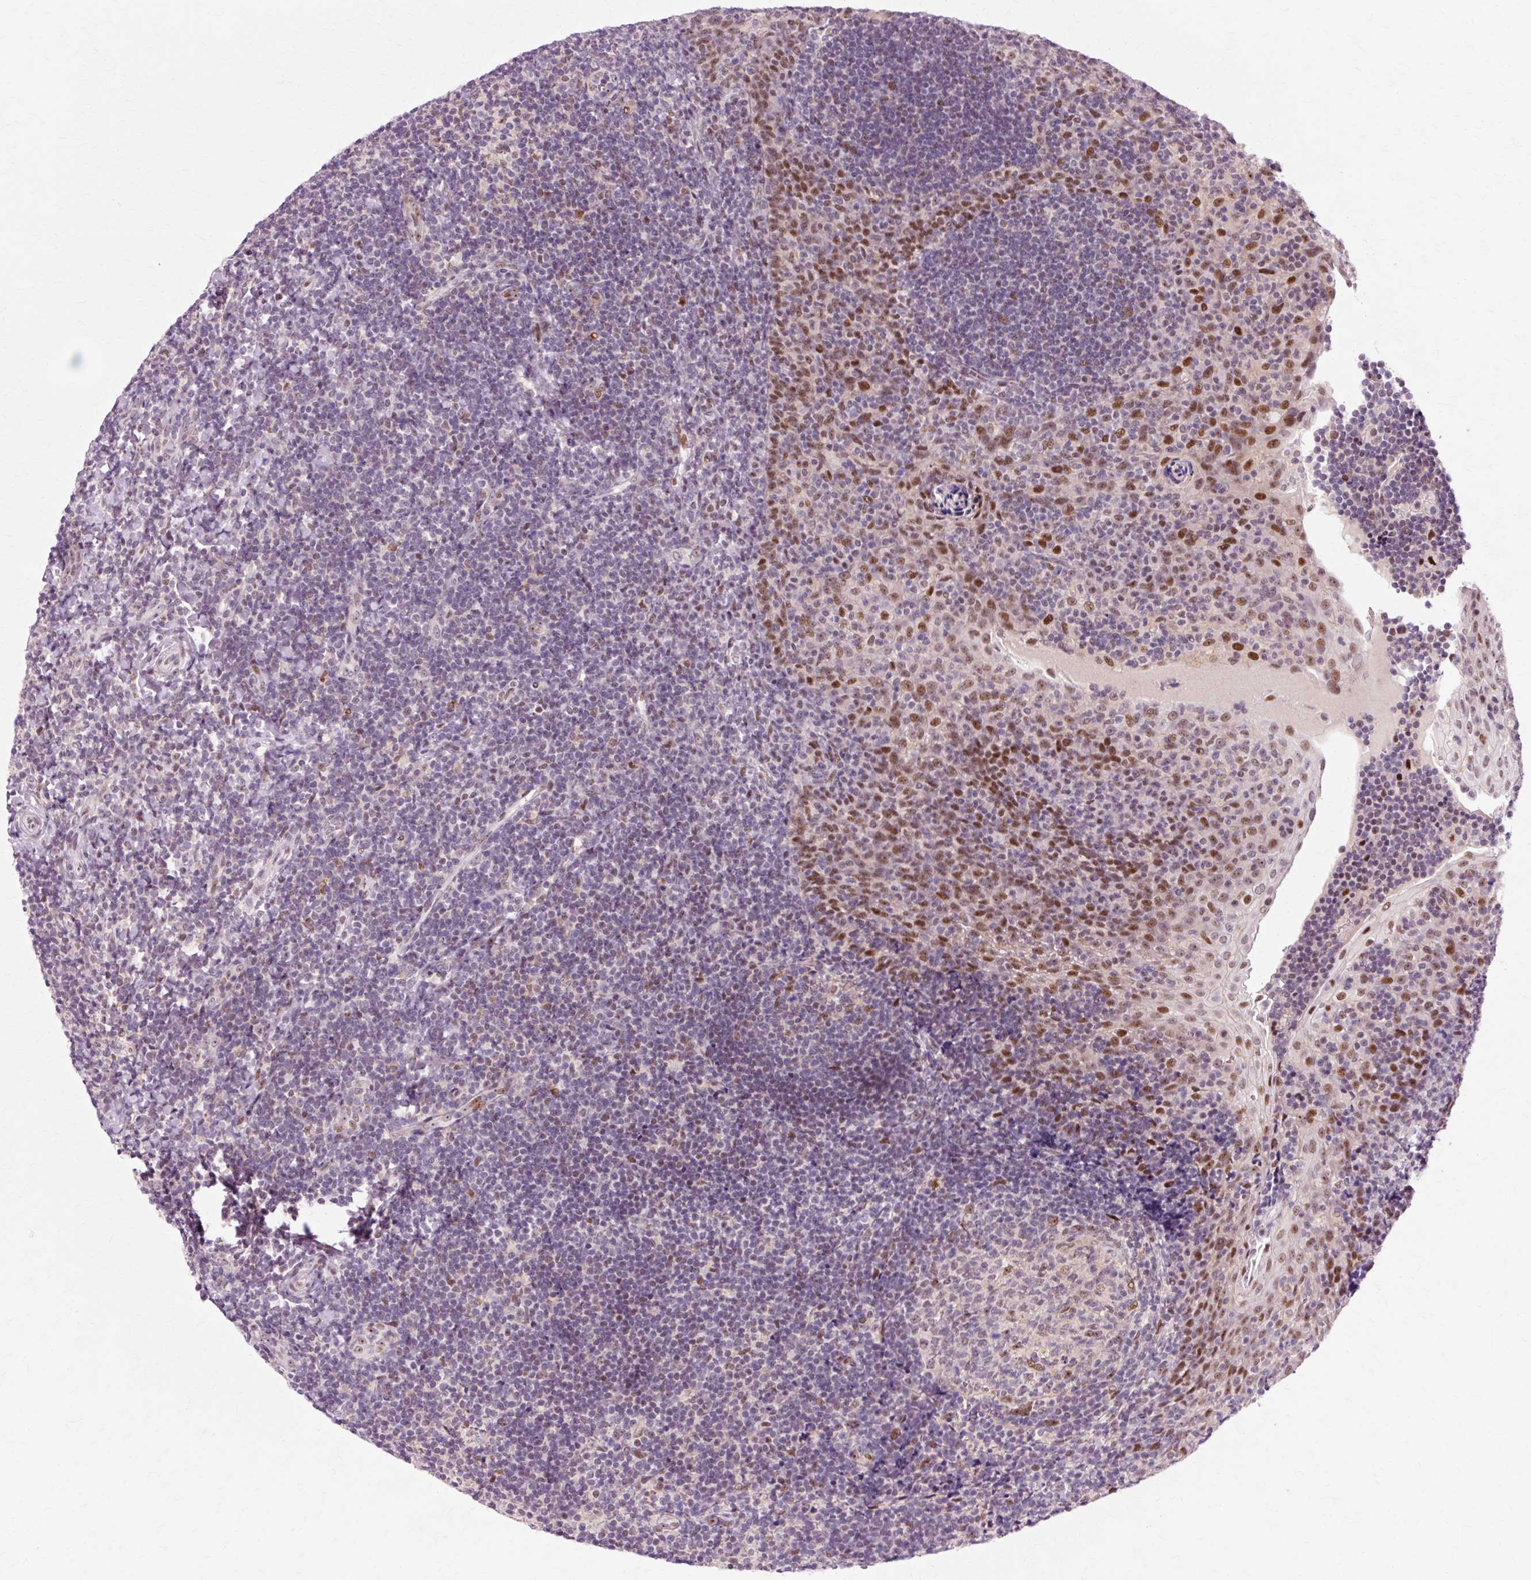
{"staining": {"intensity": "weak", "quantity": "<25%", "location": "nuclear"}, "tissue": "tonsil", "cell_type": "Germinal center cells", "image_type": "normal", "snomed": [{"axis": "morphology", "description": "Normal tissue, NOS"}, {"axis": "topography", "description": "Tonsil"}], "caption": "Image shows no significant protein expression in germinal center cells of unremarkable tonsil.", "gene": "MACROD2", "patient": {"sex": "male", "age": 17}}